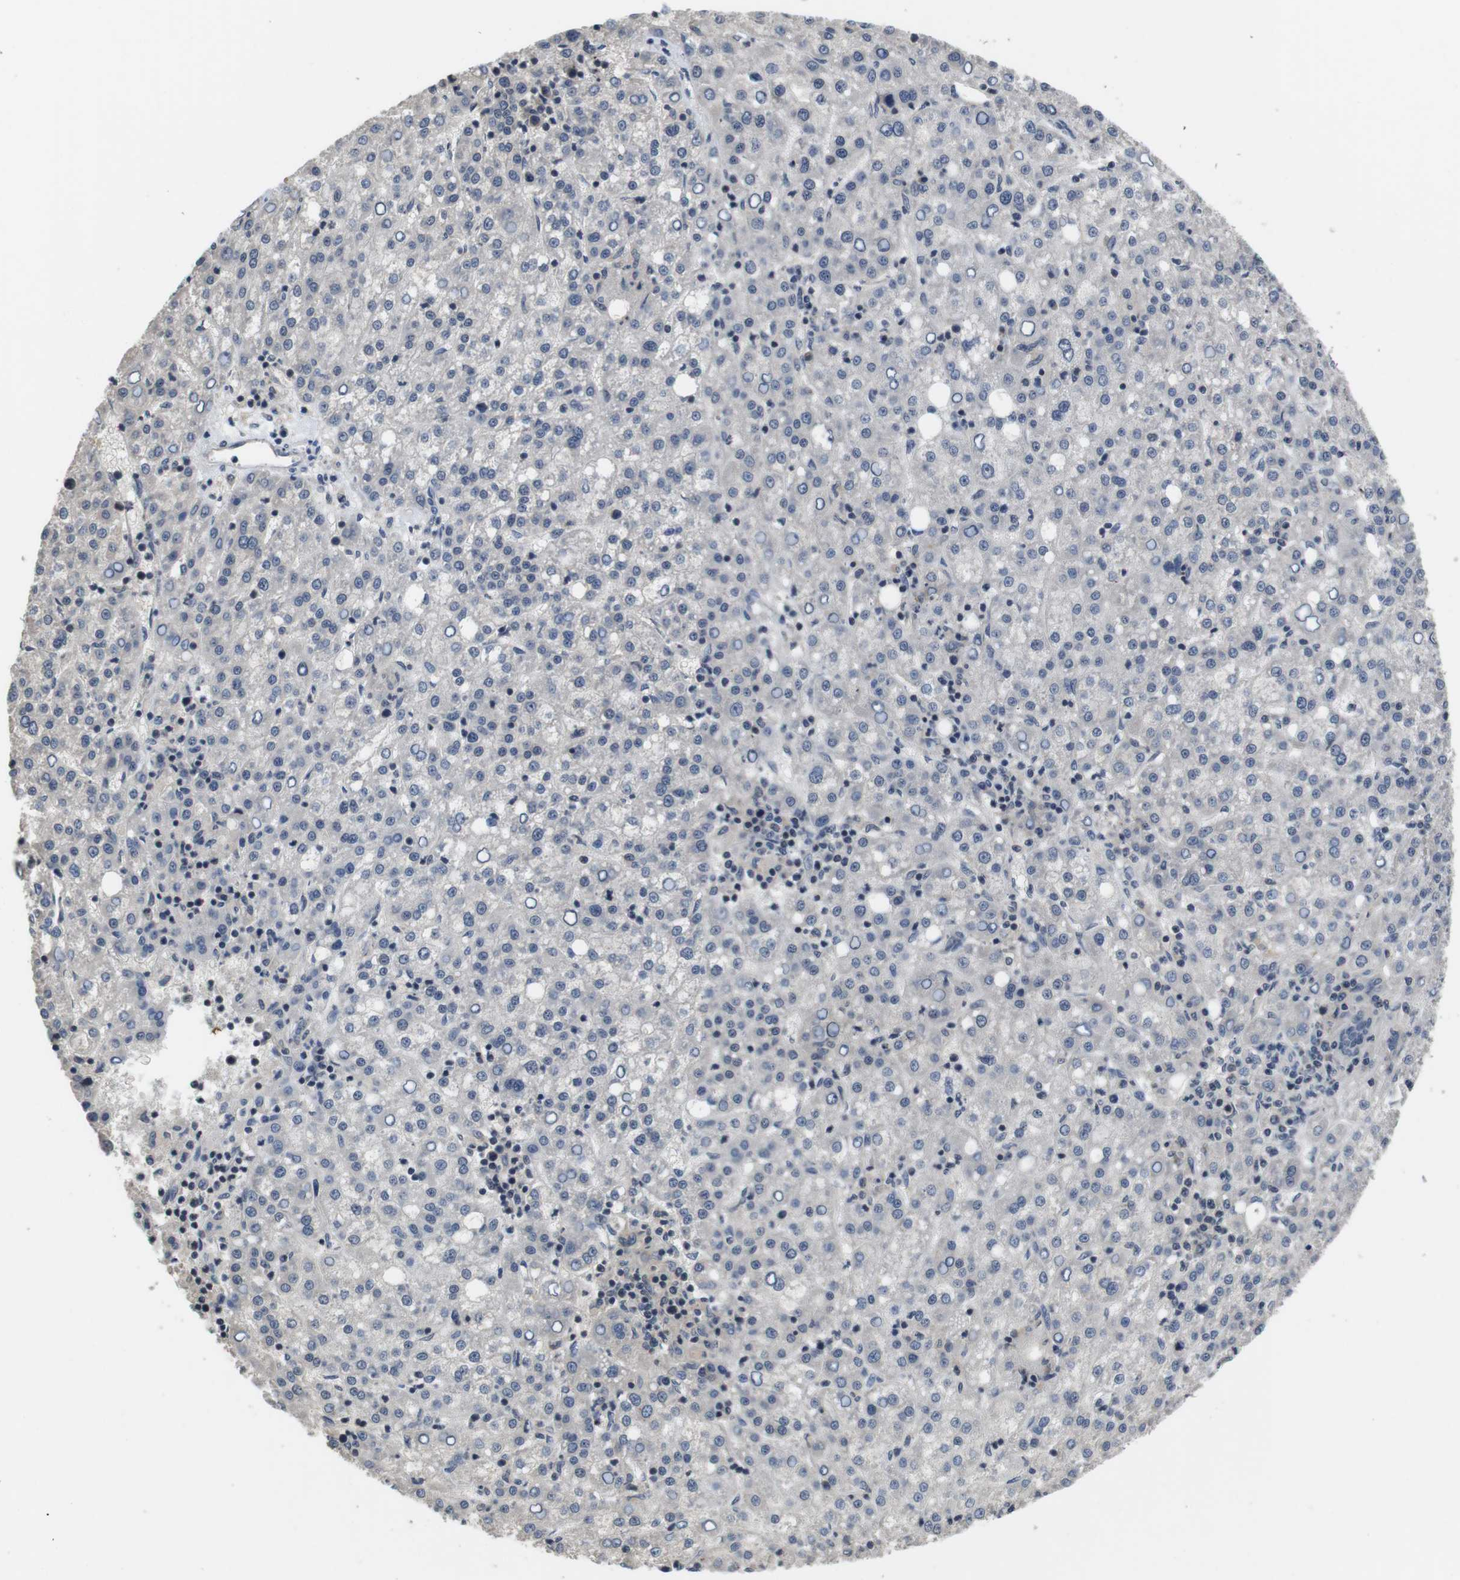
{"staining": {"intensity": "negative", "quantity": "none", "location": "none"}, "tissue": "liver cancer", "cell_type": "Tumor cells", "image_type": "cancer", "snomed": [{"axis": "morphology", "description": "Carcinoma, Hepatocellular, NOS"}, {"axis": "topography", "description": "Liver"}], "caption": "Human liver cancer stained for a protein using IHC displays no expression in tumor cells.", "gene": "FADD", "patient": {"sex": "female", "age": 58}}